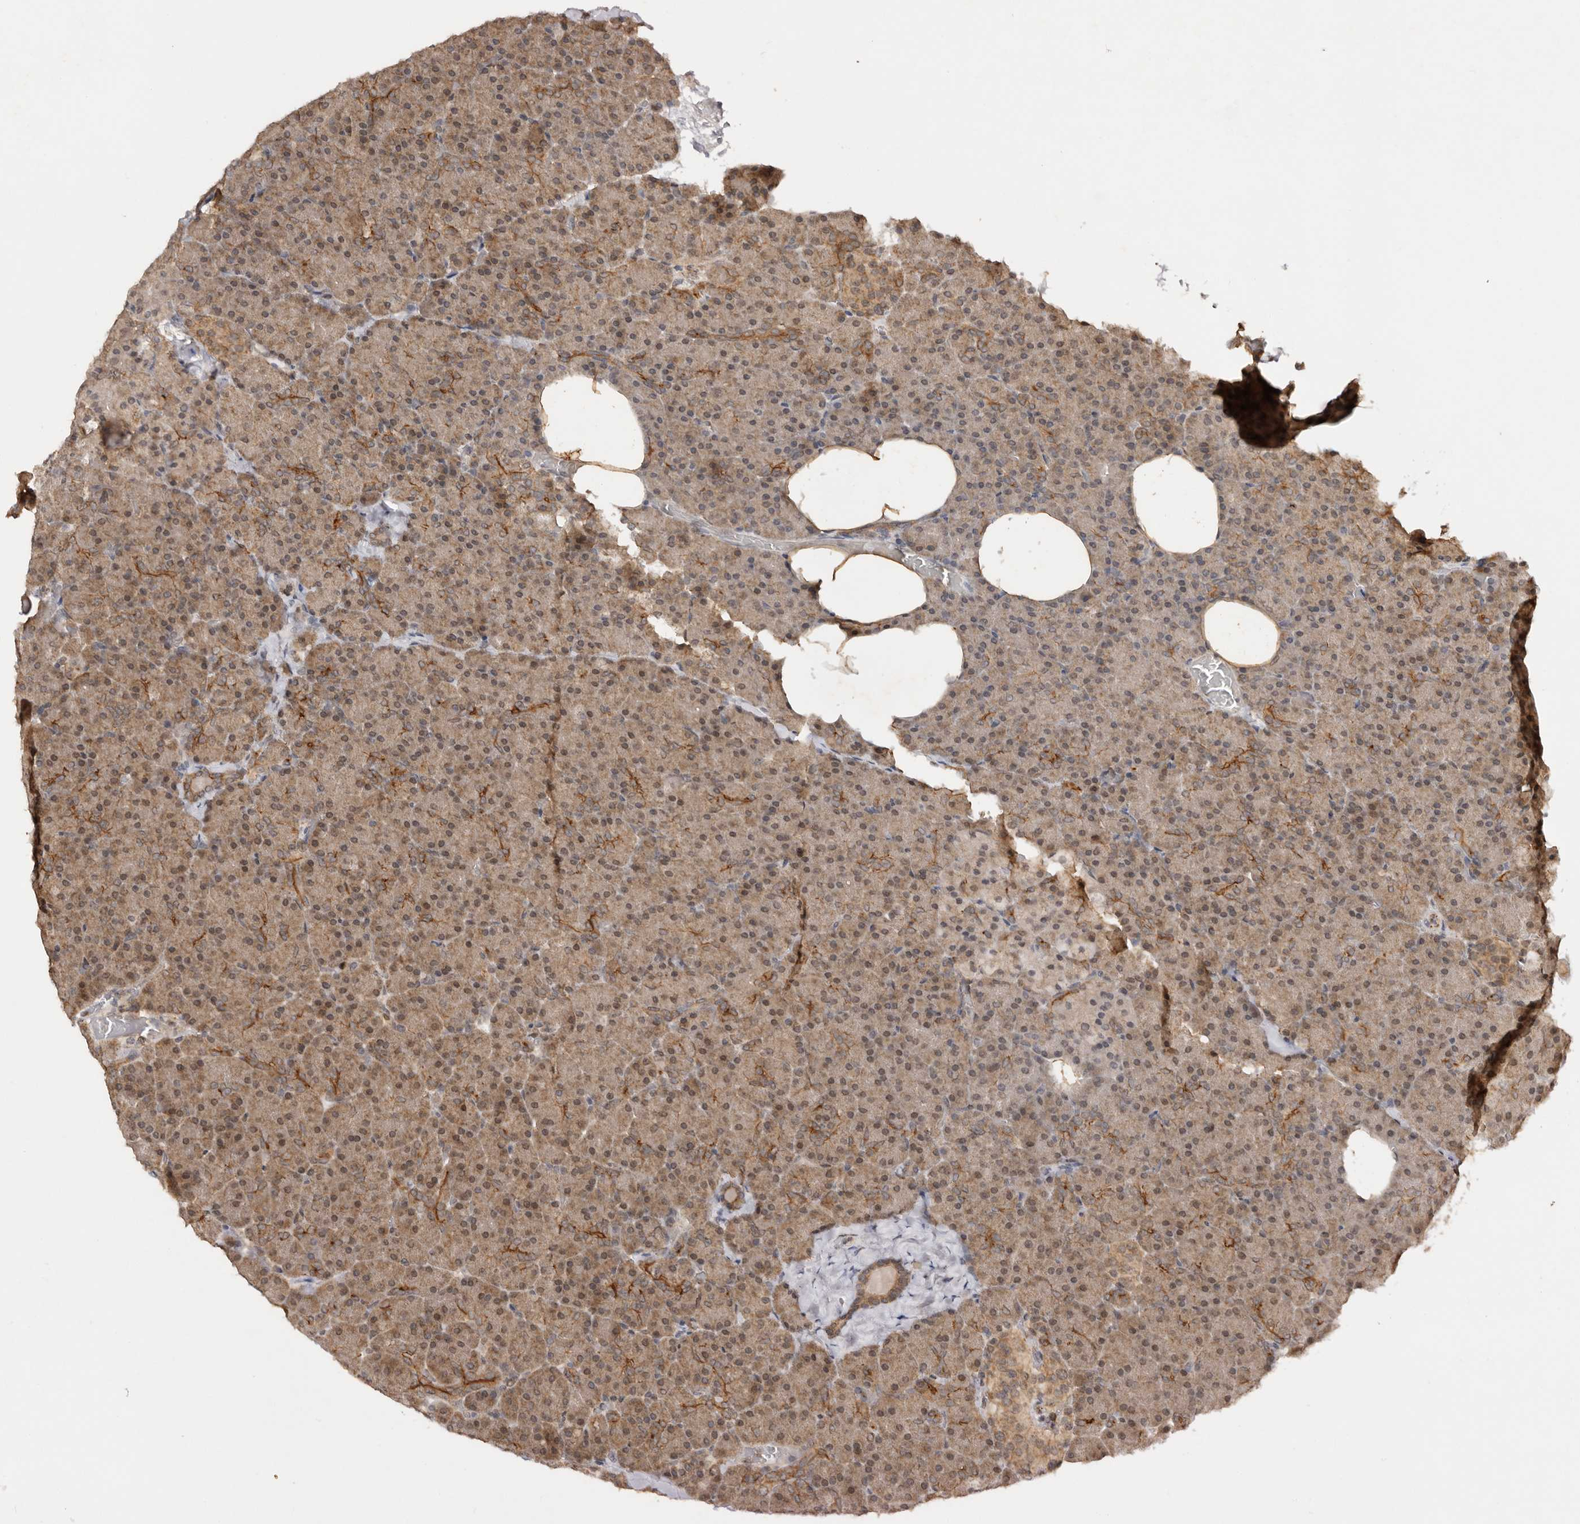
{"staining": {"intensity": "moderate", "quantity": ">75%", "location": "cytoplasmic/membranous,nuclear"}, "tissue": "pancreas", "cell_type": "Exocrine glandular cells", "image_type": "normal", "snomed": [{"axis": "morphology", "description": "Normal tissue, NOS"}, {"axis": "morphology", "description": "Carcinoid, malignant, NOS"}, {"axis": "topography", "description": "Pancreas"}], "caption": "DAB (3,3'-diaminobenzidine) immunohistochemical staining of benign pancreas demonstrates moderate cytoplasmic/membranous,nuclear protein staining in approximately >75% of exocrine glandular cells. Using DAB (brown) and hematoxylin (blue) stains, captured at high magnification using brightfield microscopy.", "gene": "TARS2", "patient": {"sex": "female", "age": 35}}